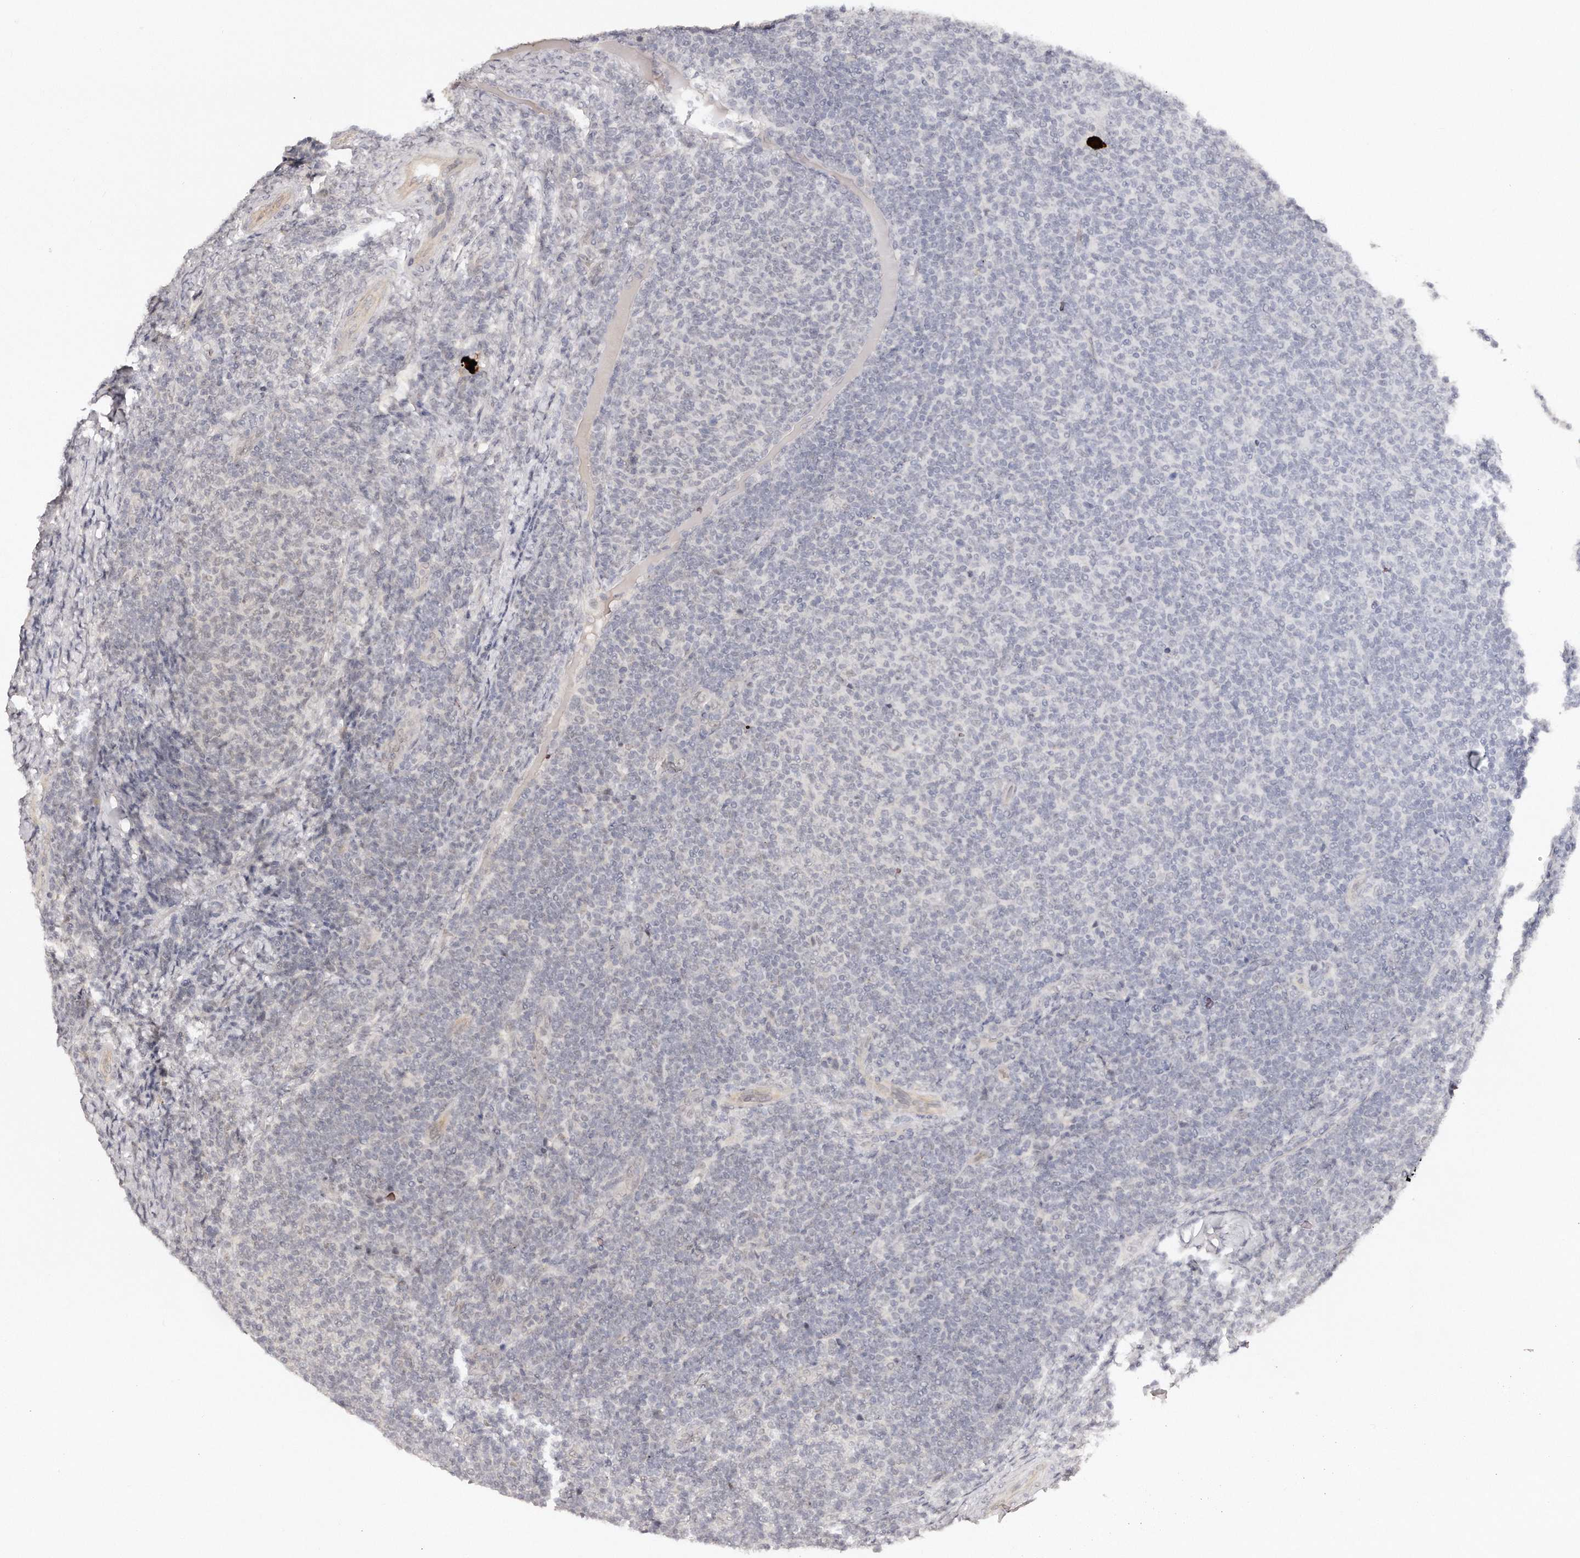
{"staining": {"intensity": "negative", "quantity": "none", "location": "none"}, "tissue": "lymphoma", "cell_type": "Tumor cells", "image_type": "cancer", "snomed": [{"axis": "morphology", "description": "Malignant lymphoma, non-Hodgkin's type, Low grade"}, {"axis": "topography", "description": "Lymph node"}], "caption": "The immunohistochemistry (IHC) image has no significant expression in tumor cells of low-grade malignant lymphoma, non-Hodgkin's type tissue.", "gene": "SOX4", "patient": {"sex": "male", "age": 66}}